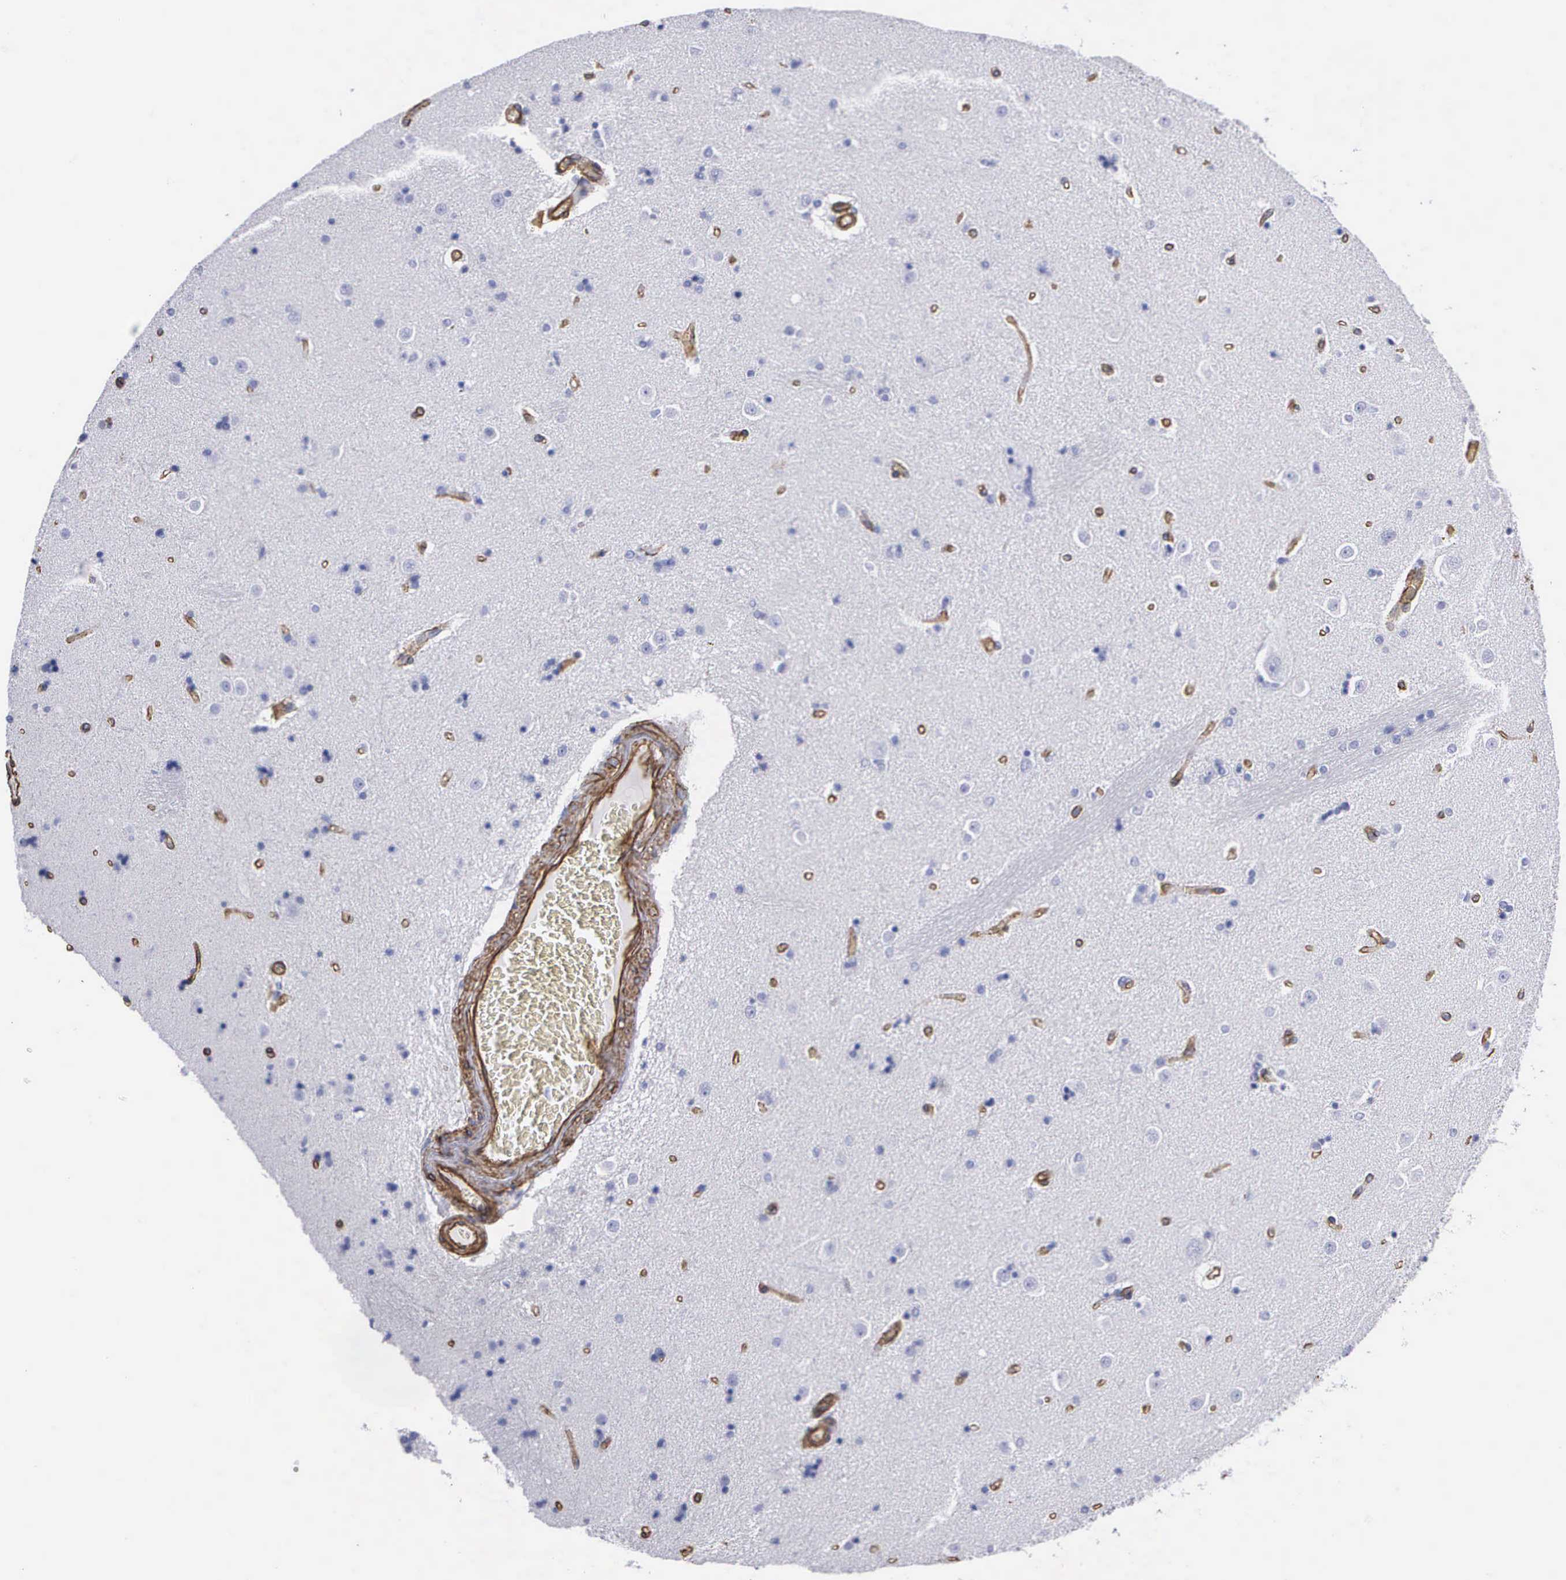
{"staining": {"intensity": "negative", "quantity": "none", "location": "none"}, "tissue": "caudate", "cell_type": "Glial cells", "image_type": "normal", "snomed": [{"axis": "morphology", "description": "Normal tissue, NOS"}, {"axis": "topography", "description": "Lateral ventricle wall"}], "caption": "A high-resolution photomicrograph shows IHC staining of unremarkable caudate, which exhibits no significant positivity in glial cells. Nuclei are stained in blue.", "gene": "MAGEB10", "patient": {"sex": "female", "age": 54}}